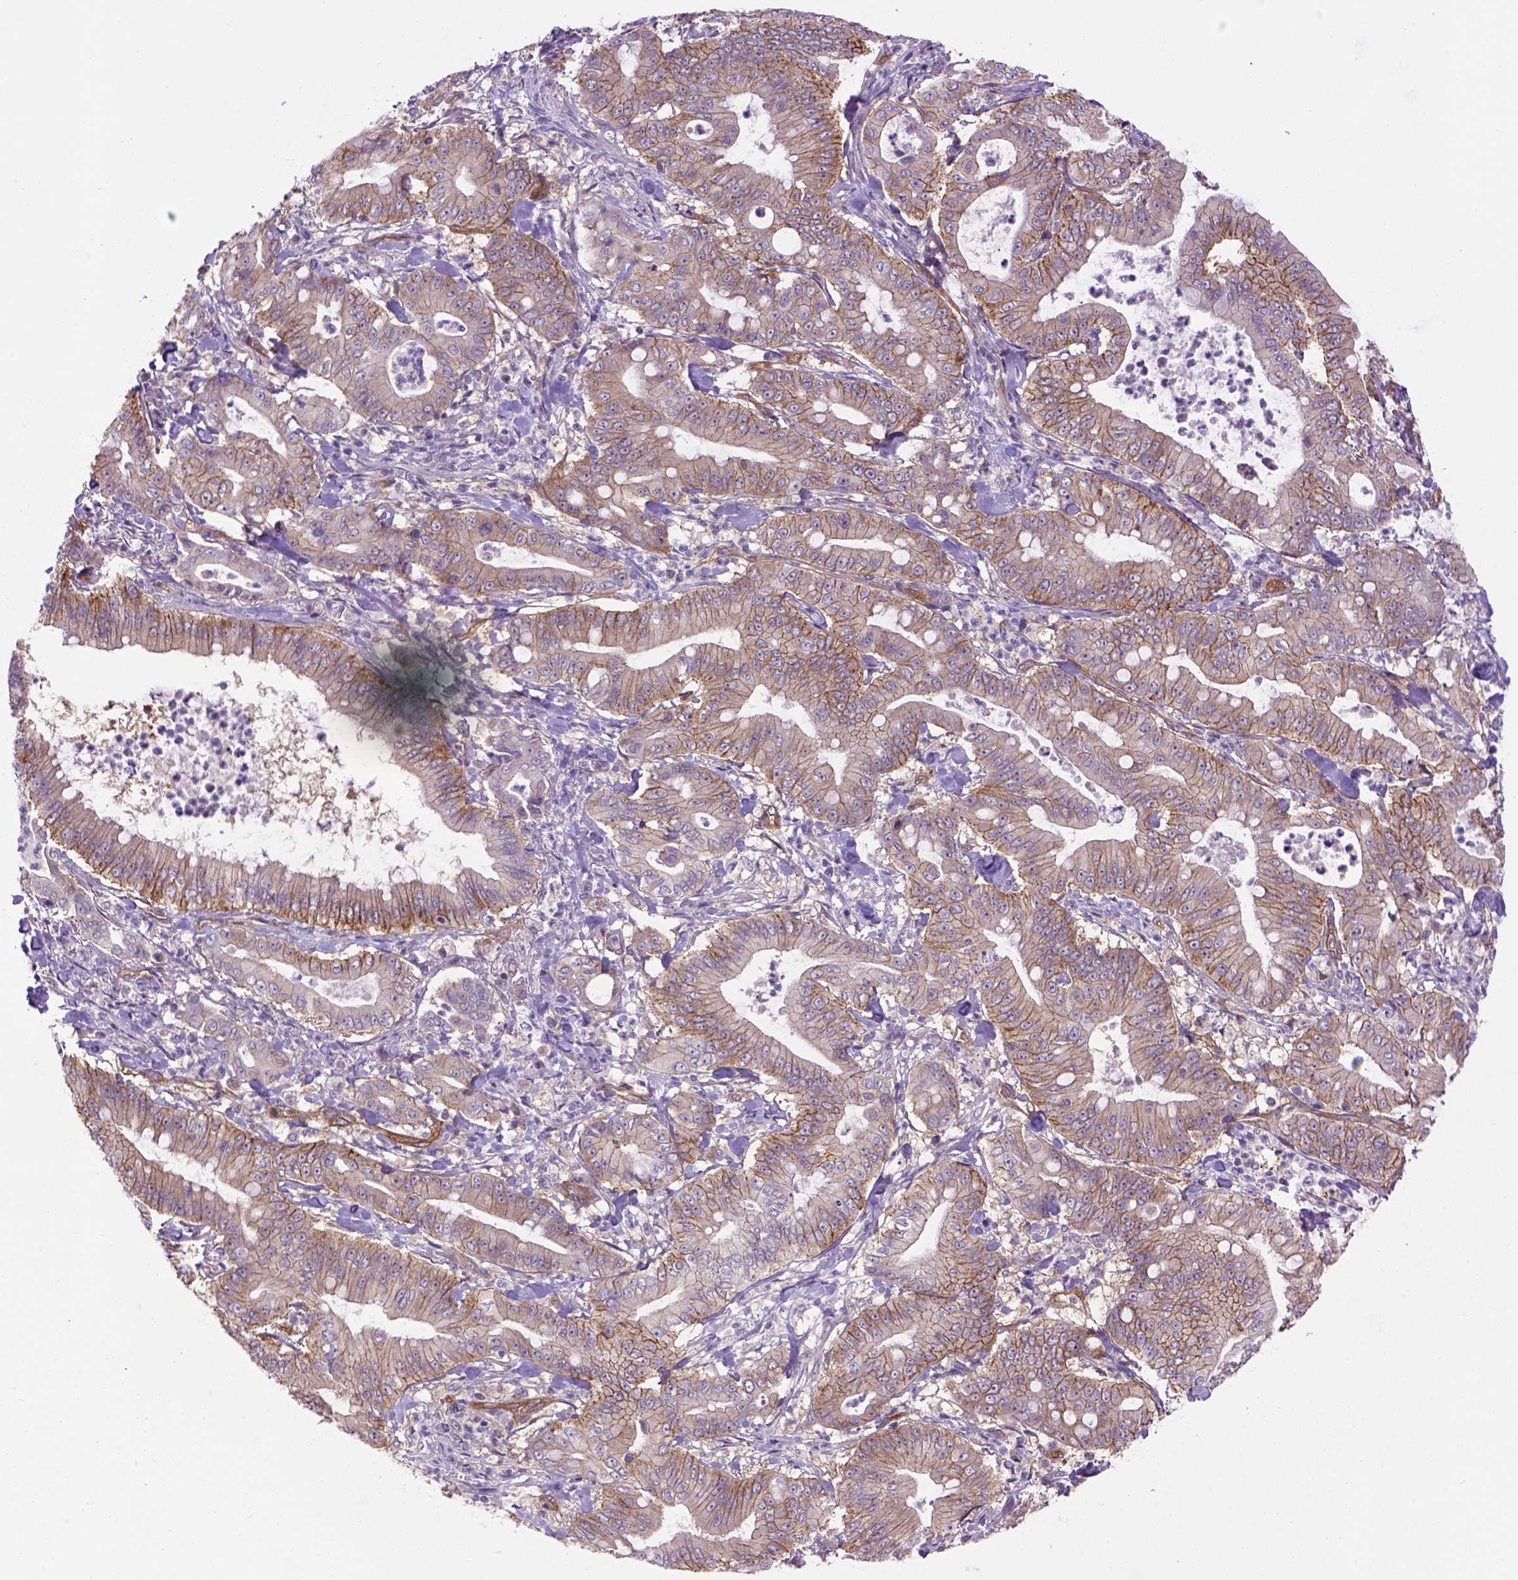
{"staining": {"intensity": "moderate", "quantity": ">75%", "location": "cytoplasmic/membranous"}, "tissue": "pancreatic cancer", "cell_type": "Tumor cells", "image_type": "cancer", "snomed": [{"axis": "morphology", "description": "Adenocarcinoma, NOS"}, {"axis": "topography", "description": "Pancreas"}], "caption": "Immunohistochemistry (DAB) staining of human adenocarcinoma (pancreatic) shows moderate cytoplasmic/membranous protein staining in approximately >75% of tumor cells.", "gene": "CASKIN2", "patient": {"sex": "male", "age": 71}}